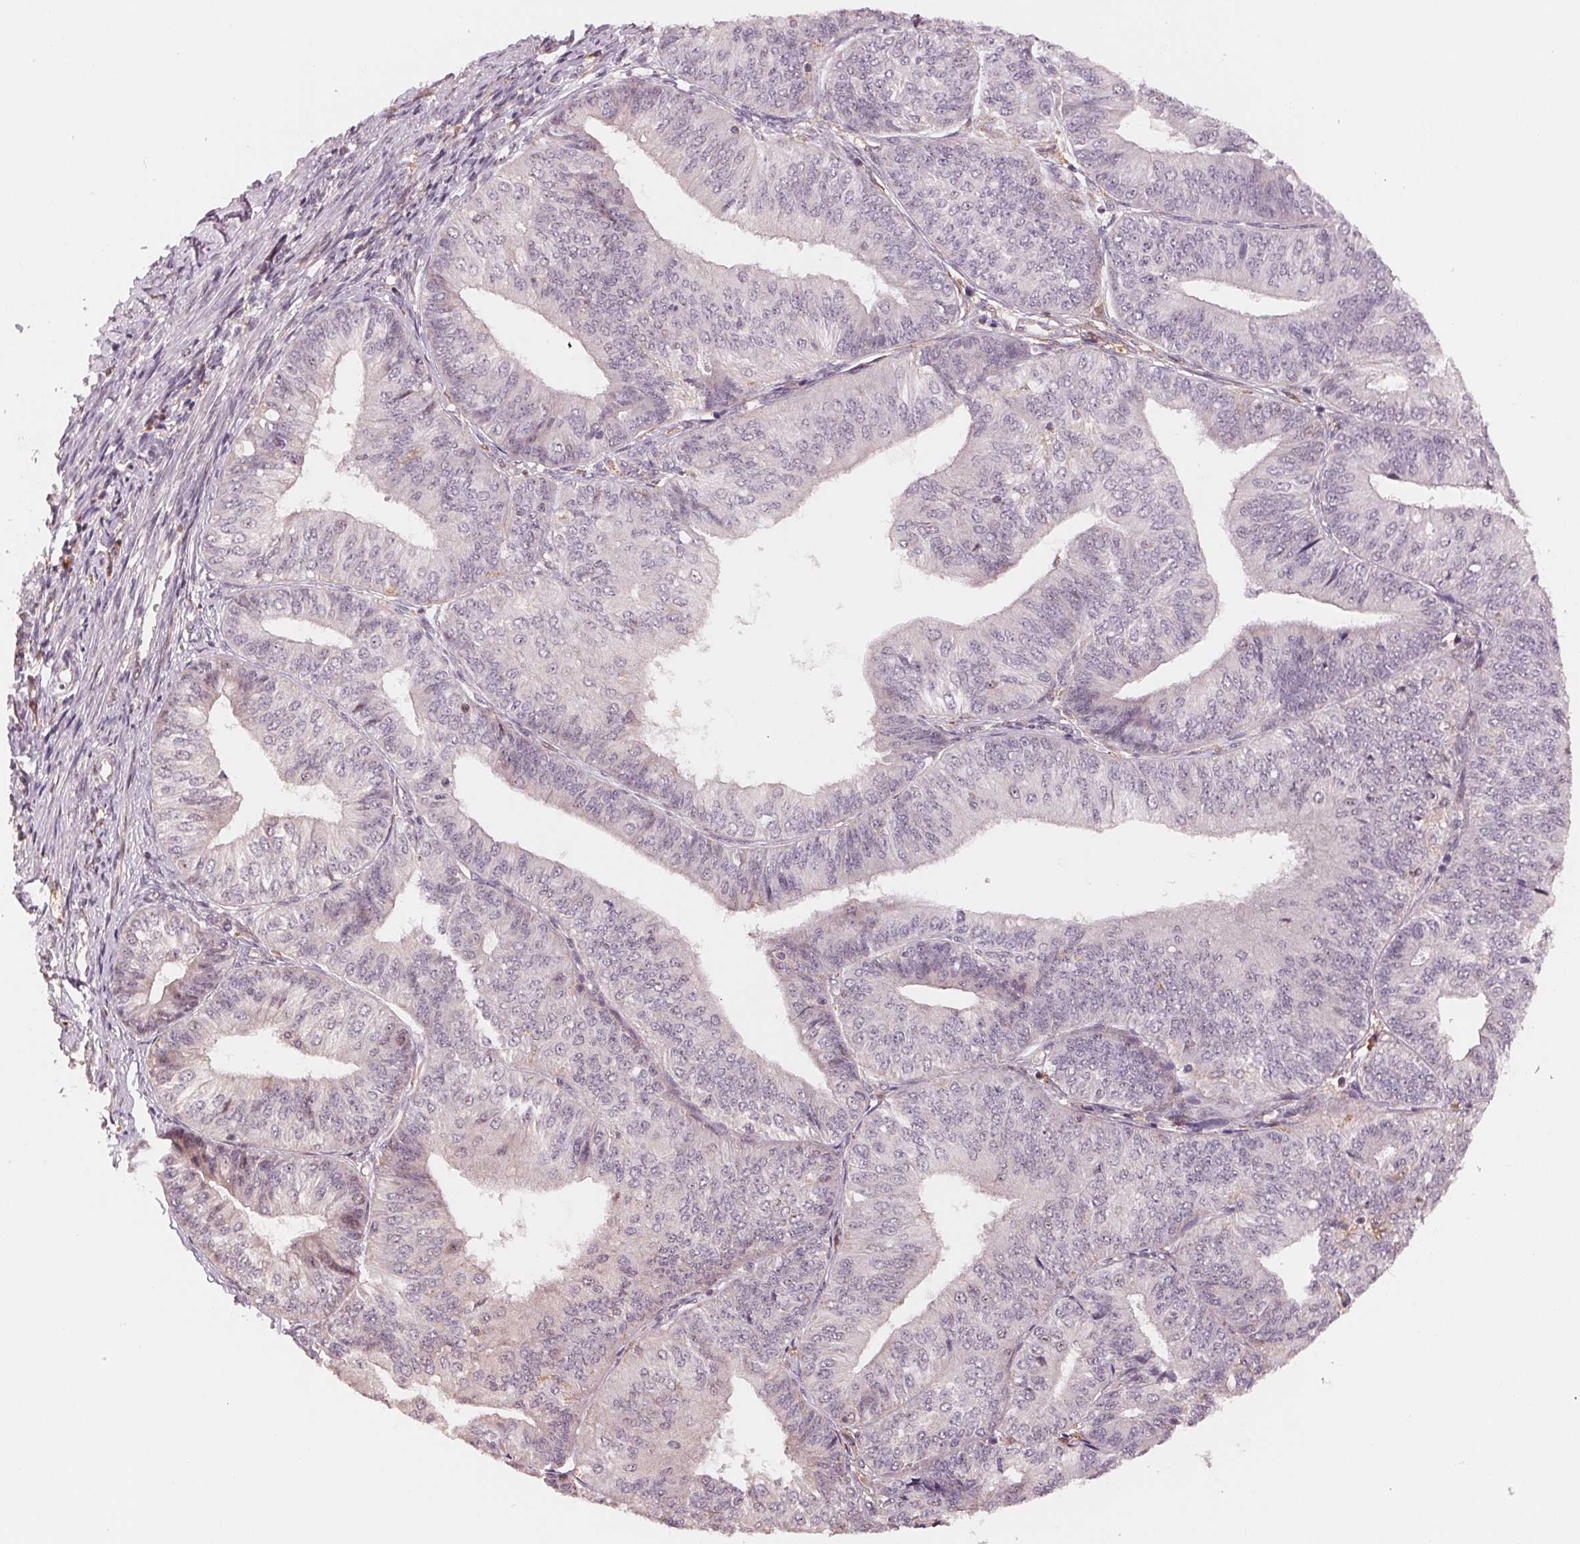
{"staining": {"intensity": "negative", "quantity": "none", "location": "none"}, "tissue": "endometrial cancer", "cell_type": "Tumor cells", "image_type": "cancer", "snomed": [{"axis": "morphology", "description": "Adenocarcinoma, NOS"}, {"axis": "topography", "description": "Endometrium"}], "caption": "There is no significant positivity in tumor cells of endometrial cancer.", "gene": "IL9R", "patient": {"sex": "female", "age": 58}}